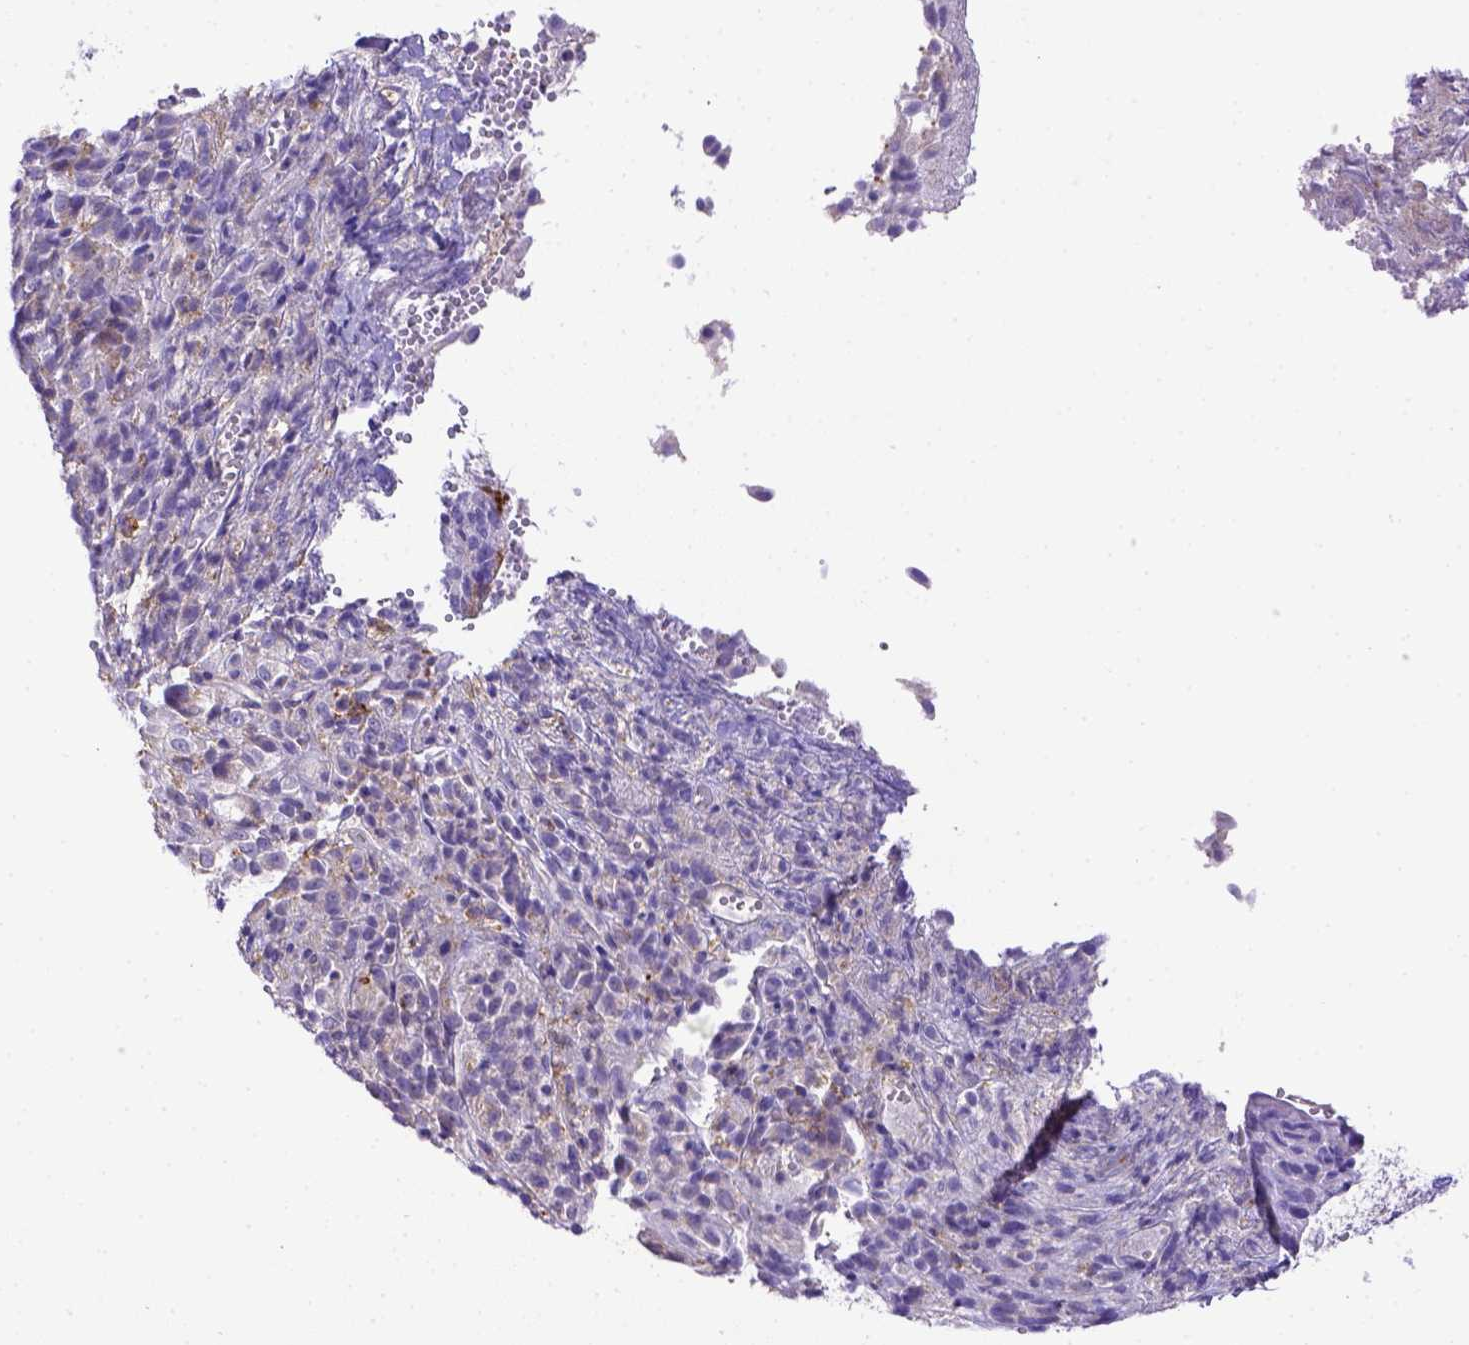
{"staining": {"intensity": "negative", "quantity": "none", "location": "none"}, "tissue": "melanoma", "cell_type": "Tumor cells", "image_type": "cancer", "snomed": [{"axis": "morphology", "description": "Malignant melanoma, Metastatic site"}, {"axis": "topography", "description": "Brain"}], "caption": "The photomicrograph displays no staining of tumor cells in melanoma.", "gene": "CD40", "patient": {"sex": "female", "age": 56}}